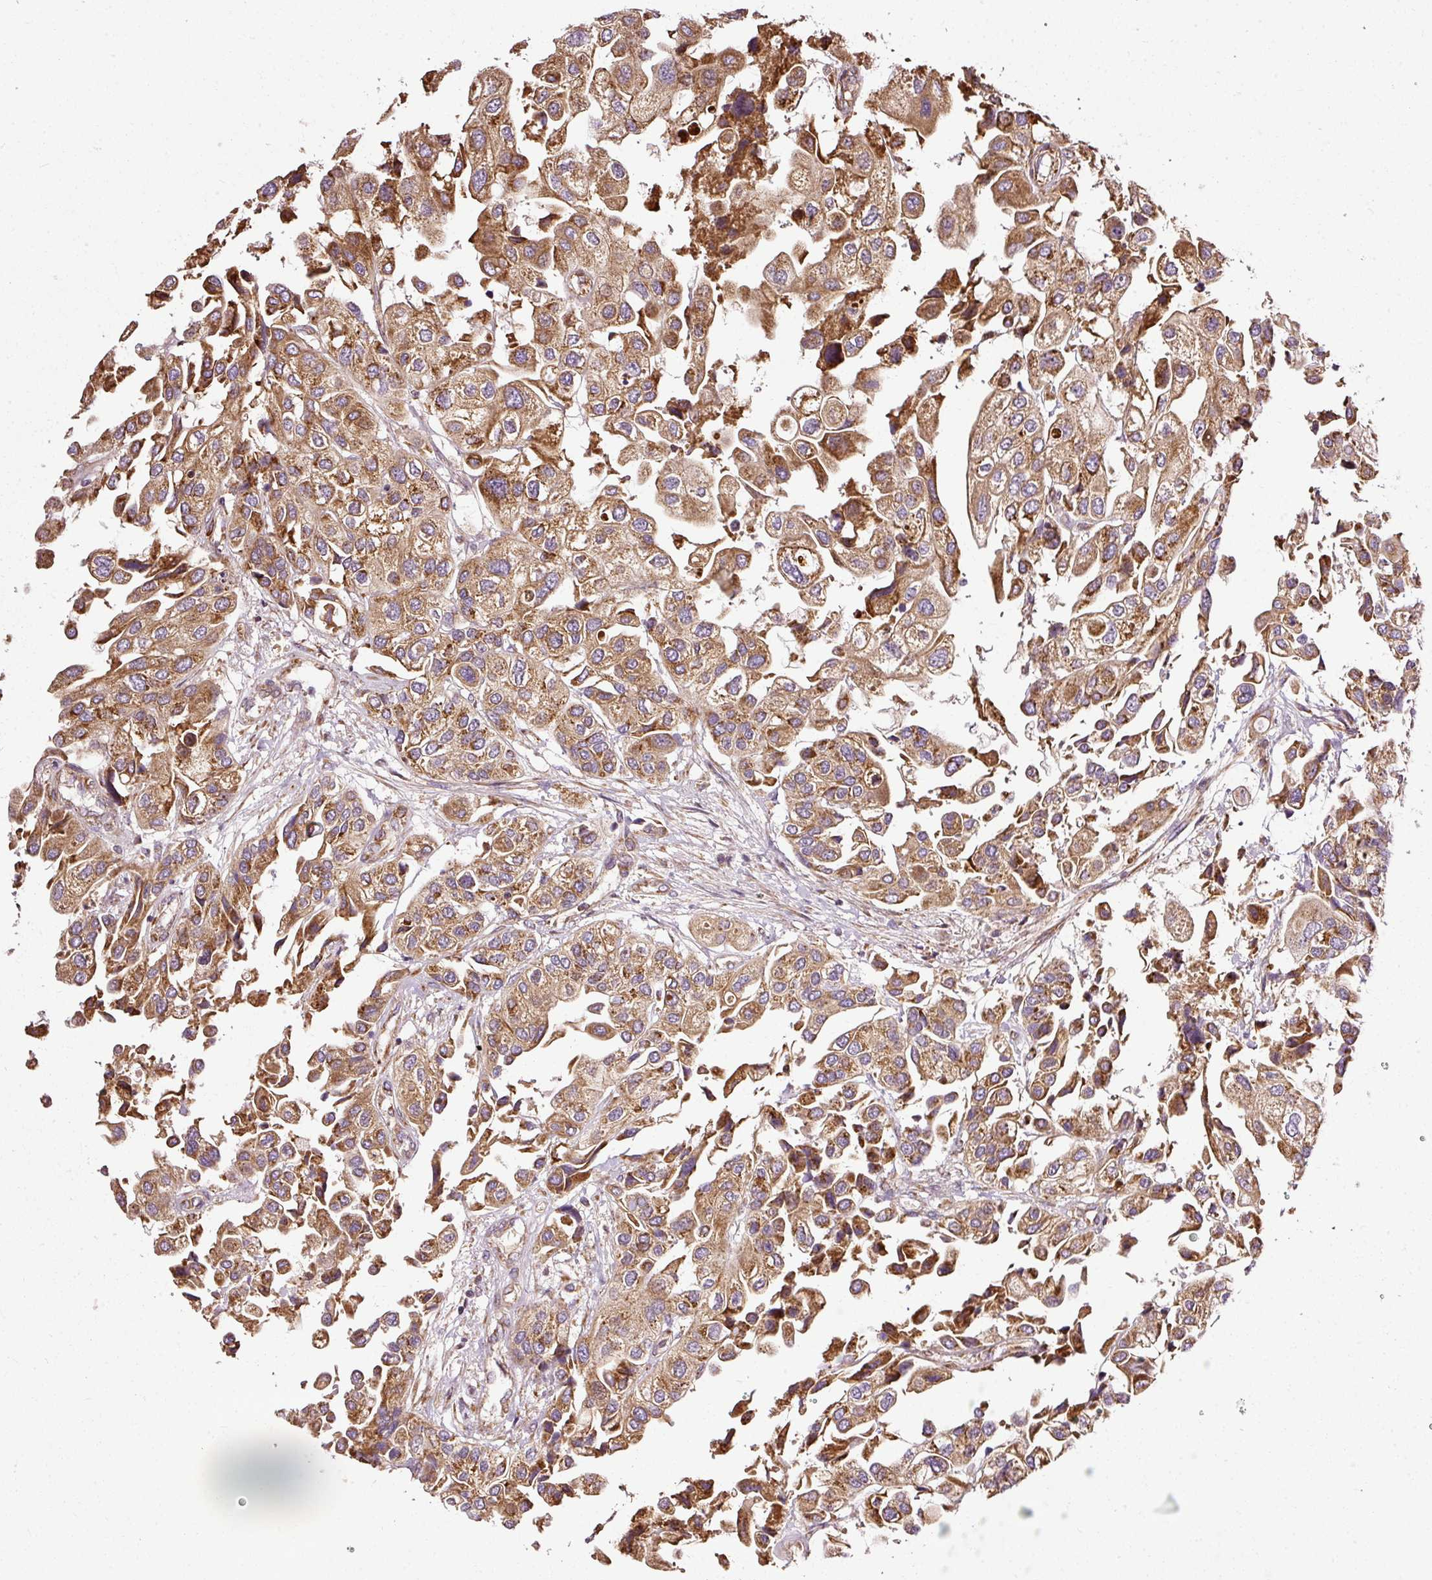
{"staining": {"intensity": "strong", "quantity": ">75%", "location": "cytoplasmic/membranous"}, "tissue": "urothelial cancer", "cell_type": "Tumor cells", "image_type": "cancer", "snomed": [{"axis": "morphology", "description": "Urothelial carcinoma, High grade"}, {"axis": "topography", "description": "Urinary bladder"}], "caption": "Urothelial carcinoma (high-grade) was stained to show a protein in brown. There is high levels of strong cytoplasmic/membranous staining in about >75% of tumor cells.", "gene": "ISCU", "patient": {"sex": "female", "age": 64}}